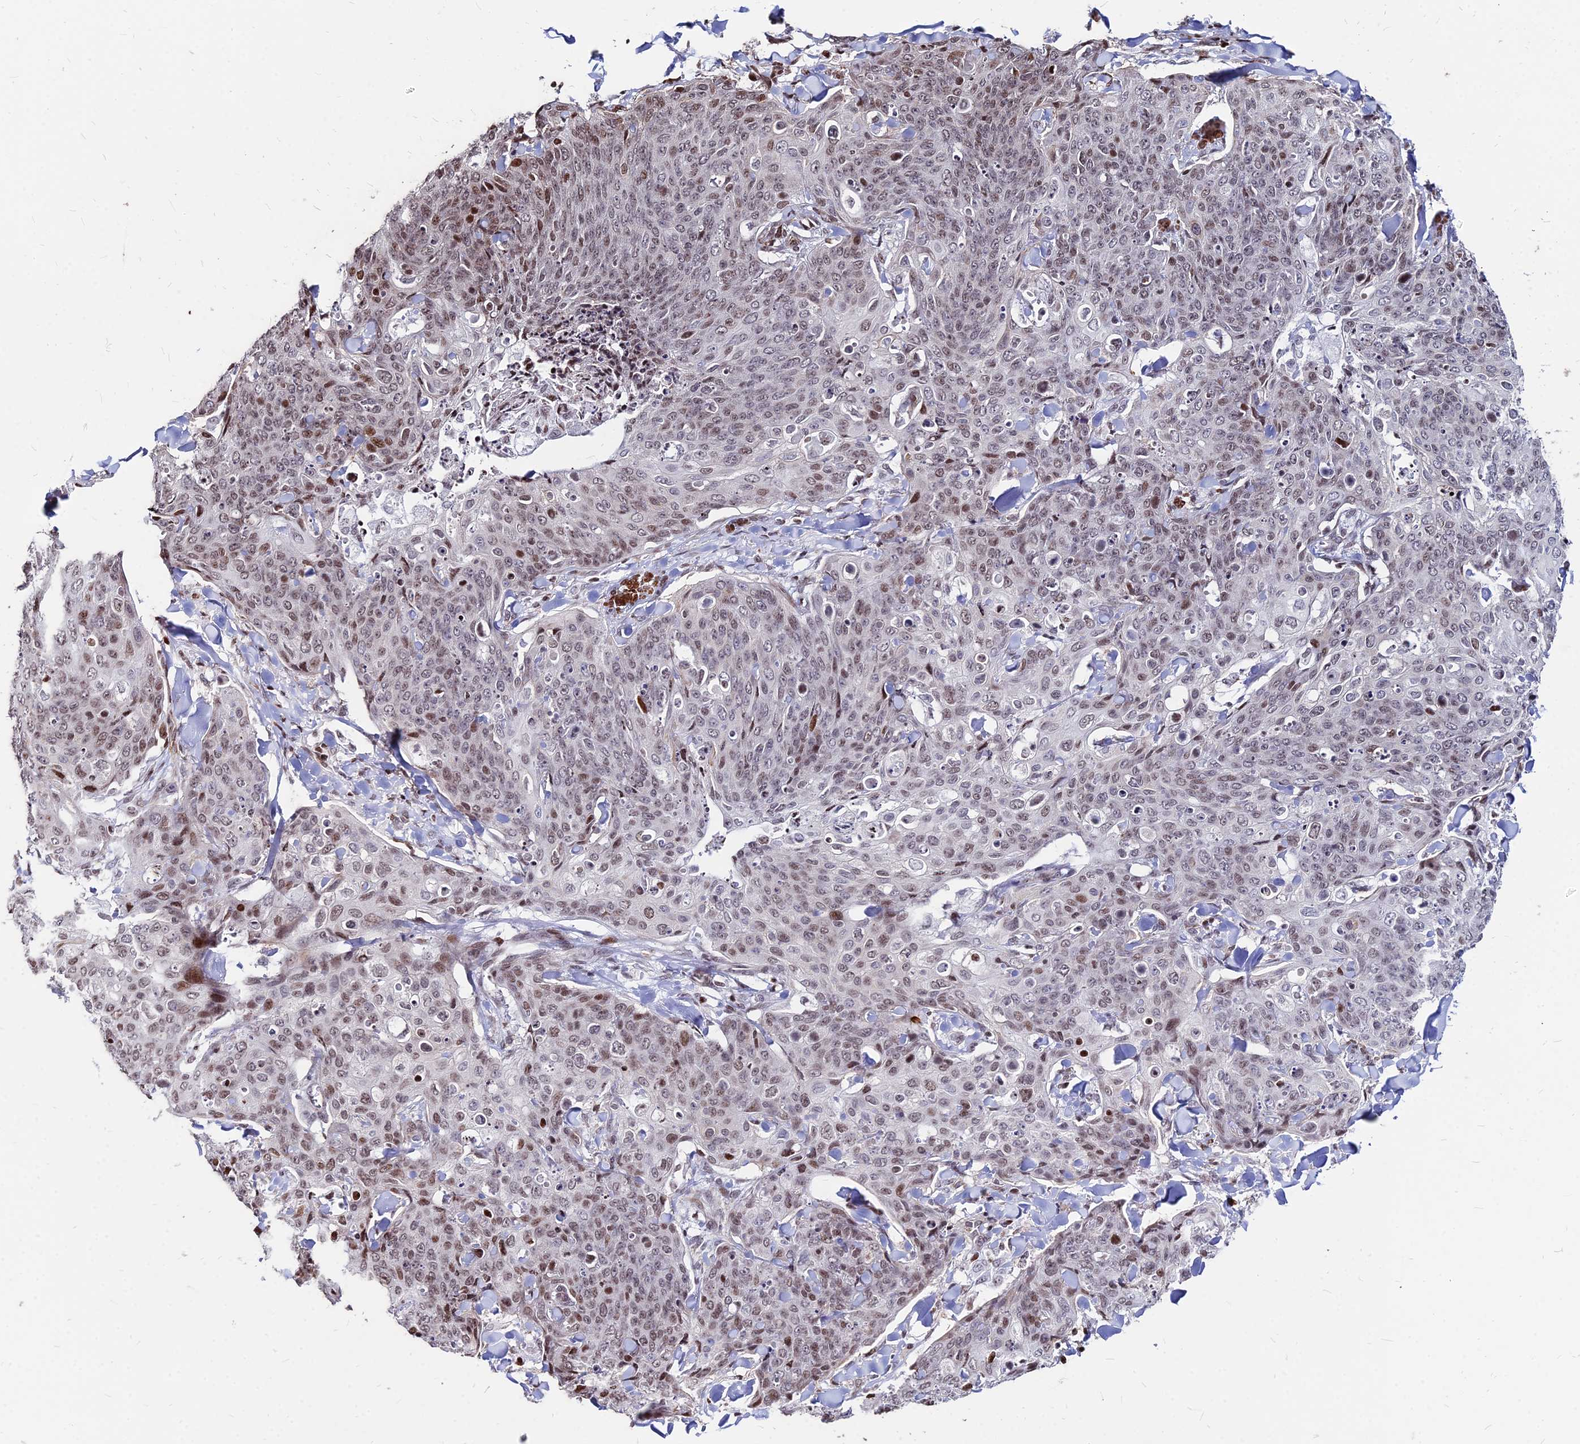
{"staining": {"intensity": "moderate", "quantity": "25%-75%", "location": "nuclear"}, "tissue": "skin cancer", "cell_type": "Tumor cells", "image_type": "cancer", "snomed": [{"axis": "morphology", "description": "Squamous cell carcinoma, NOS"}, {"axis": "topography", "description": "Skin"}, {"axis": "topography", "description": "Vulva"}], "caption": "Immunohistochemical staining of skin cancer shows medium levels of moderate nuclear staining in about 25%-75% of tumor cells.", "gene": "NYAP2", "patient": {"sex": "female", "age": 85}}